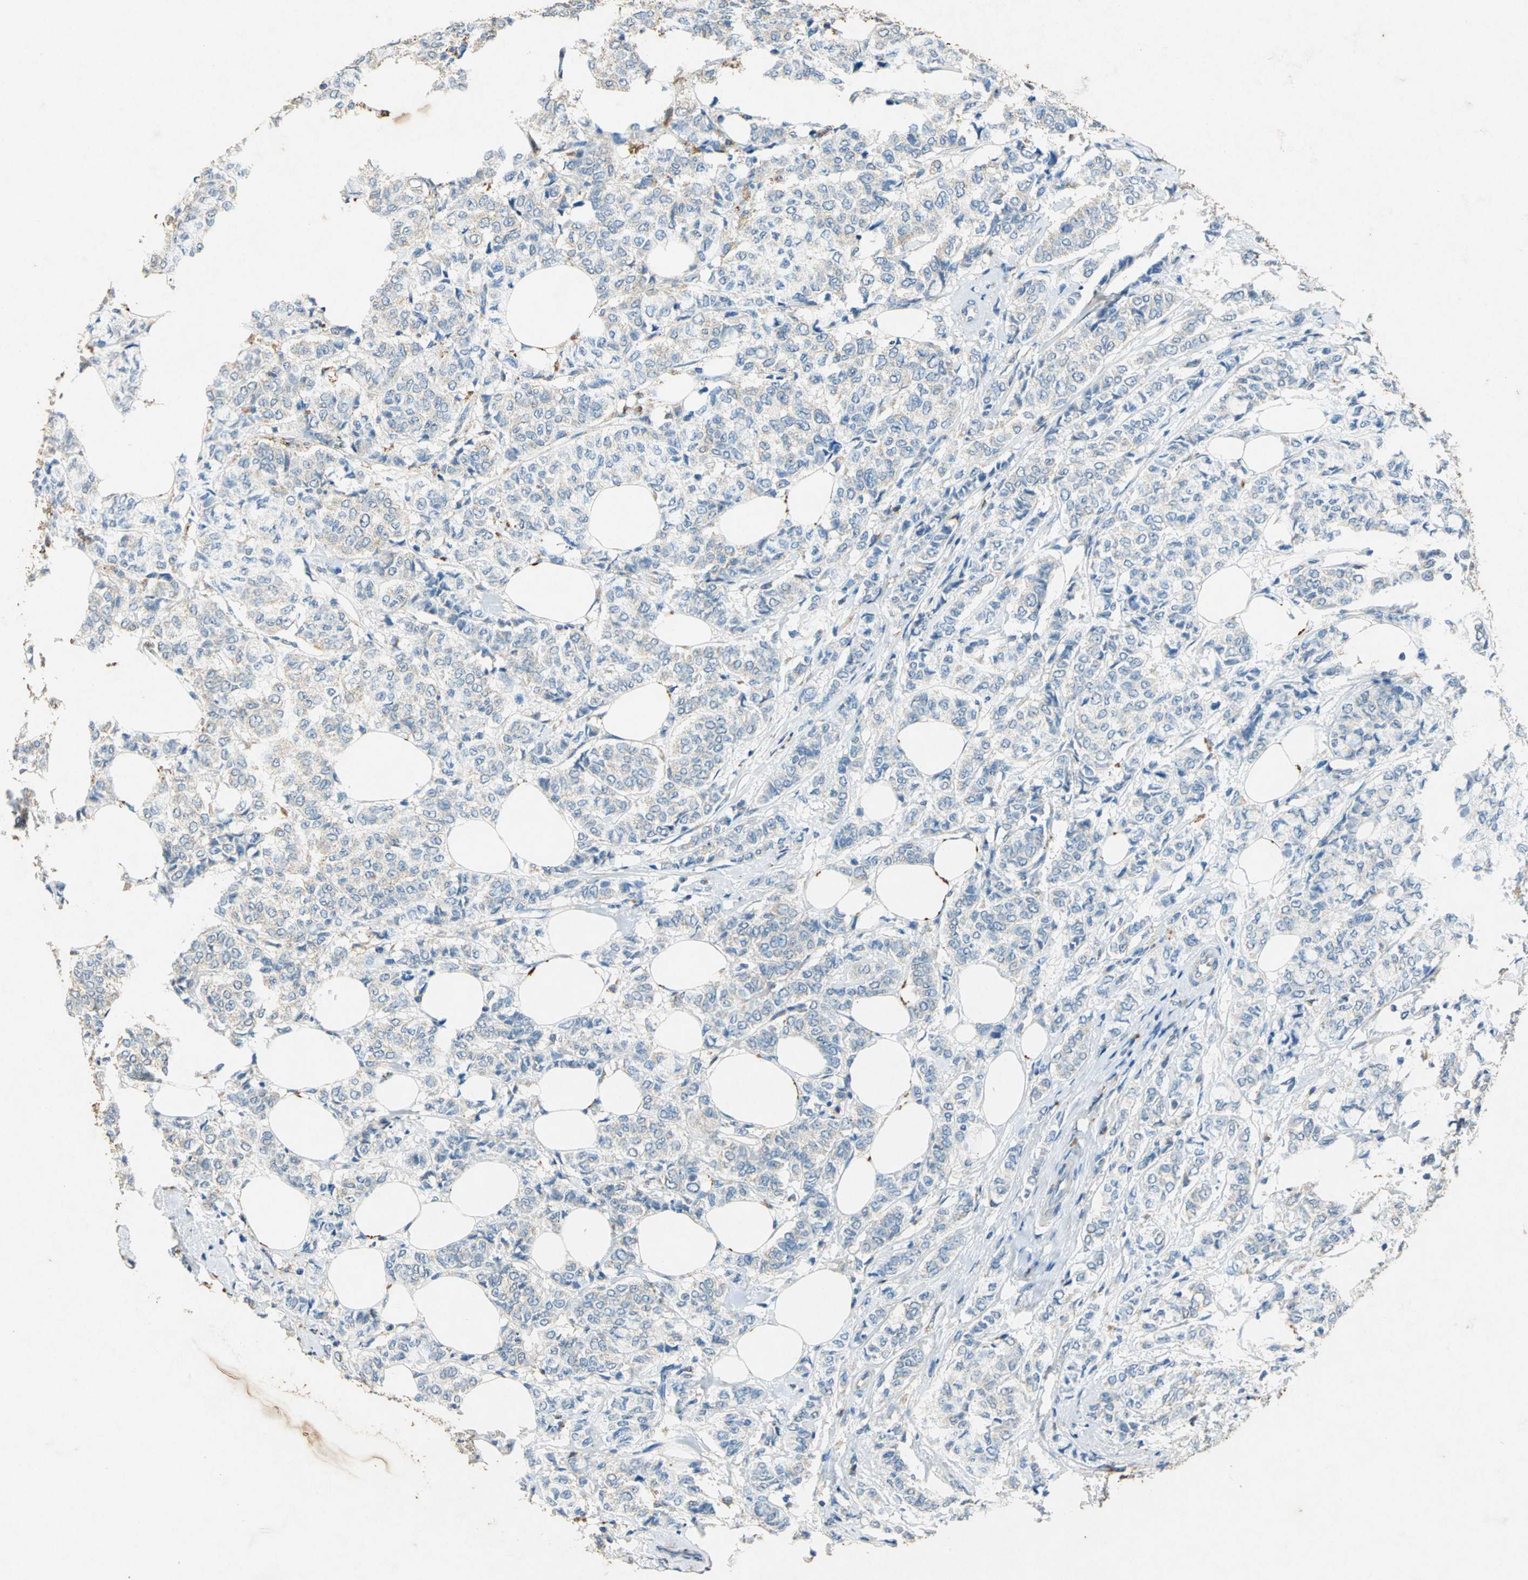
{"staining": {"intensity": "weak", "quantity": ">75%", "location": "cytoplasmic/membranous"}, "tissue": "breast cancer", "cell_type": "Tumor cells", "image_type": "cancer", "snomed": [{"axis": "morphology", "description": "Lobular carcinoma"}, {"axis": "topography", "description": "Breast"}], "caption": "IHC image of human breast cancer stained for a protein (brown), which shows low levels of weak cytoplasmic/membranous staining in approximately >75% of tumor cells.", "gene": "ADAMTS5", "patient": {"sex": "female", "age": 60}}